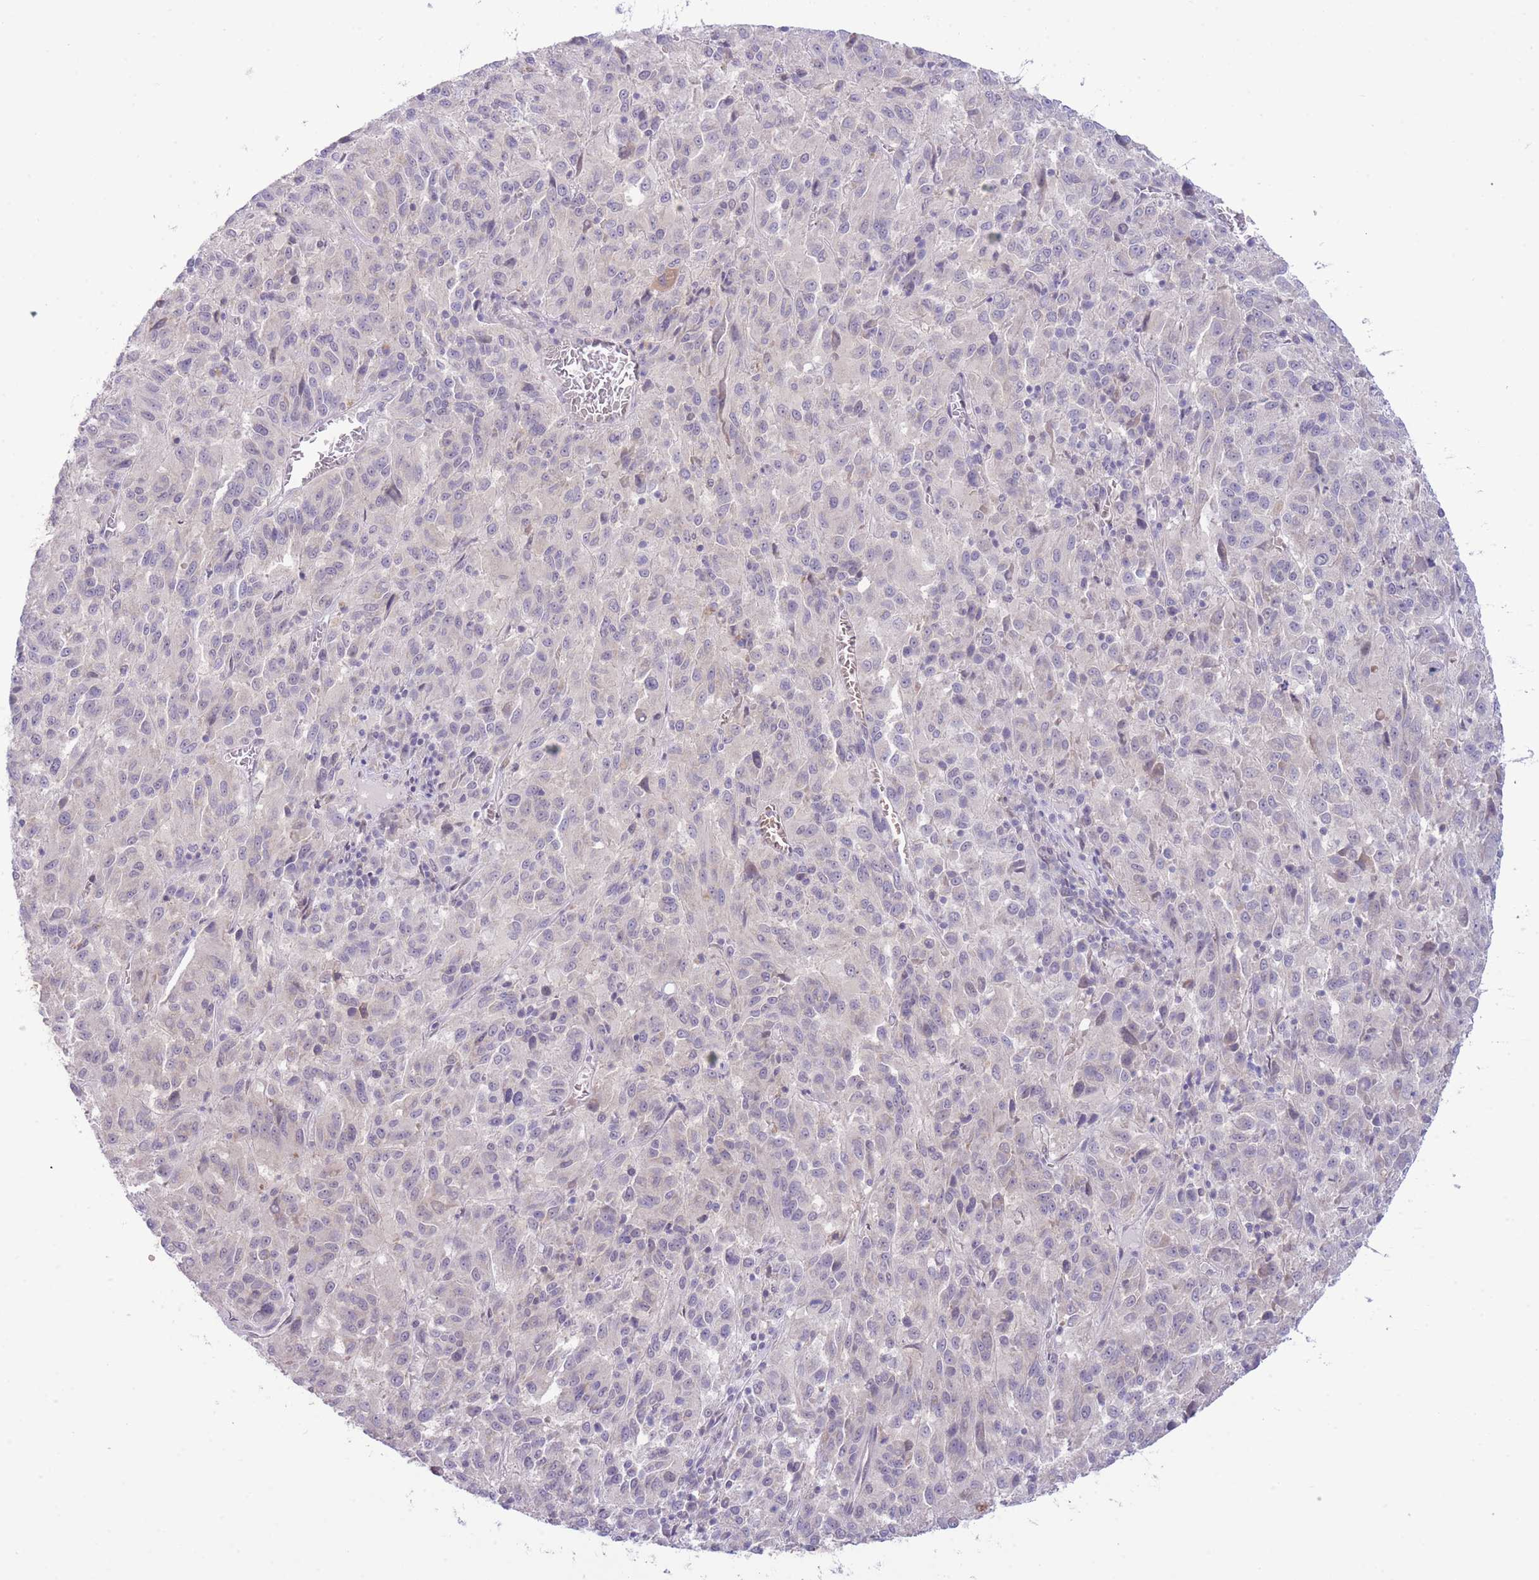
{"staining": {"intensity": "negative", "quantity": "none", "location": "none"}, "tissue": "melanoma", "cell_type": "Tumor cells", "image_type": "cancer", "snomed": [{"axis": "morphology", "description": "Malignant melanoma, Metastatic site"}, {"axis": "topography", "description": "Lung"}], "caption": "Tumor cells show no significant protein expression in malignant melanoma (metastatic site). The staining was performed using DAB to visualize the protein expression in brown, while the nuclei were stained in blue with hematoxylin (Magnification: 20x).", "gene": "FBXO46", "patient": {"sex": "male", "age": 64}}